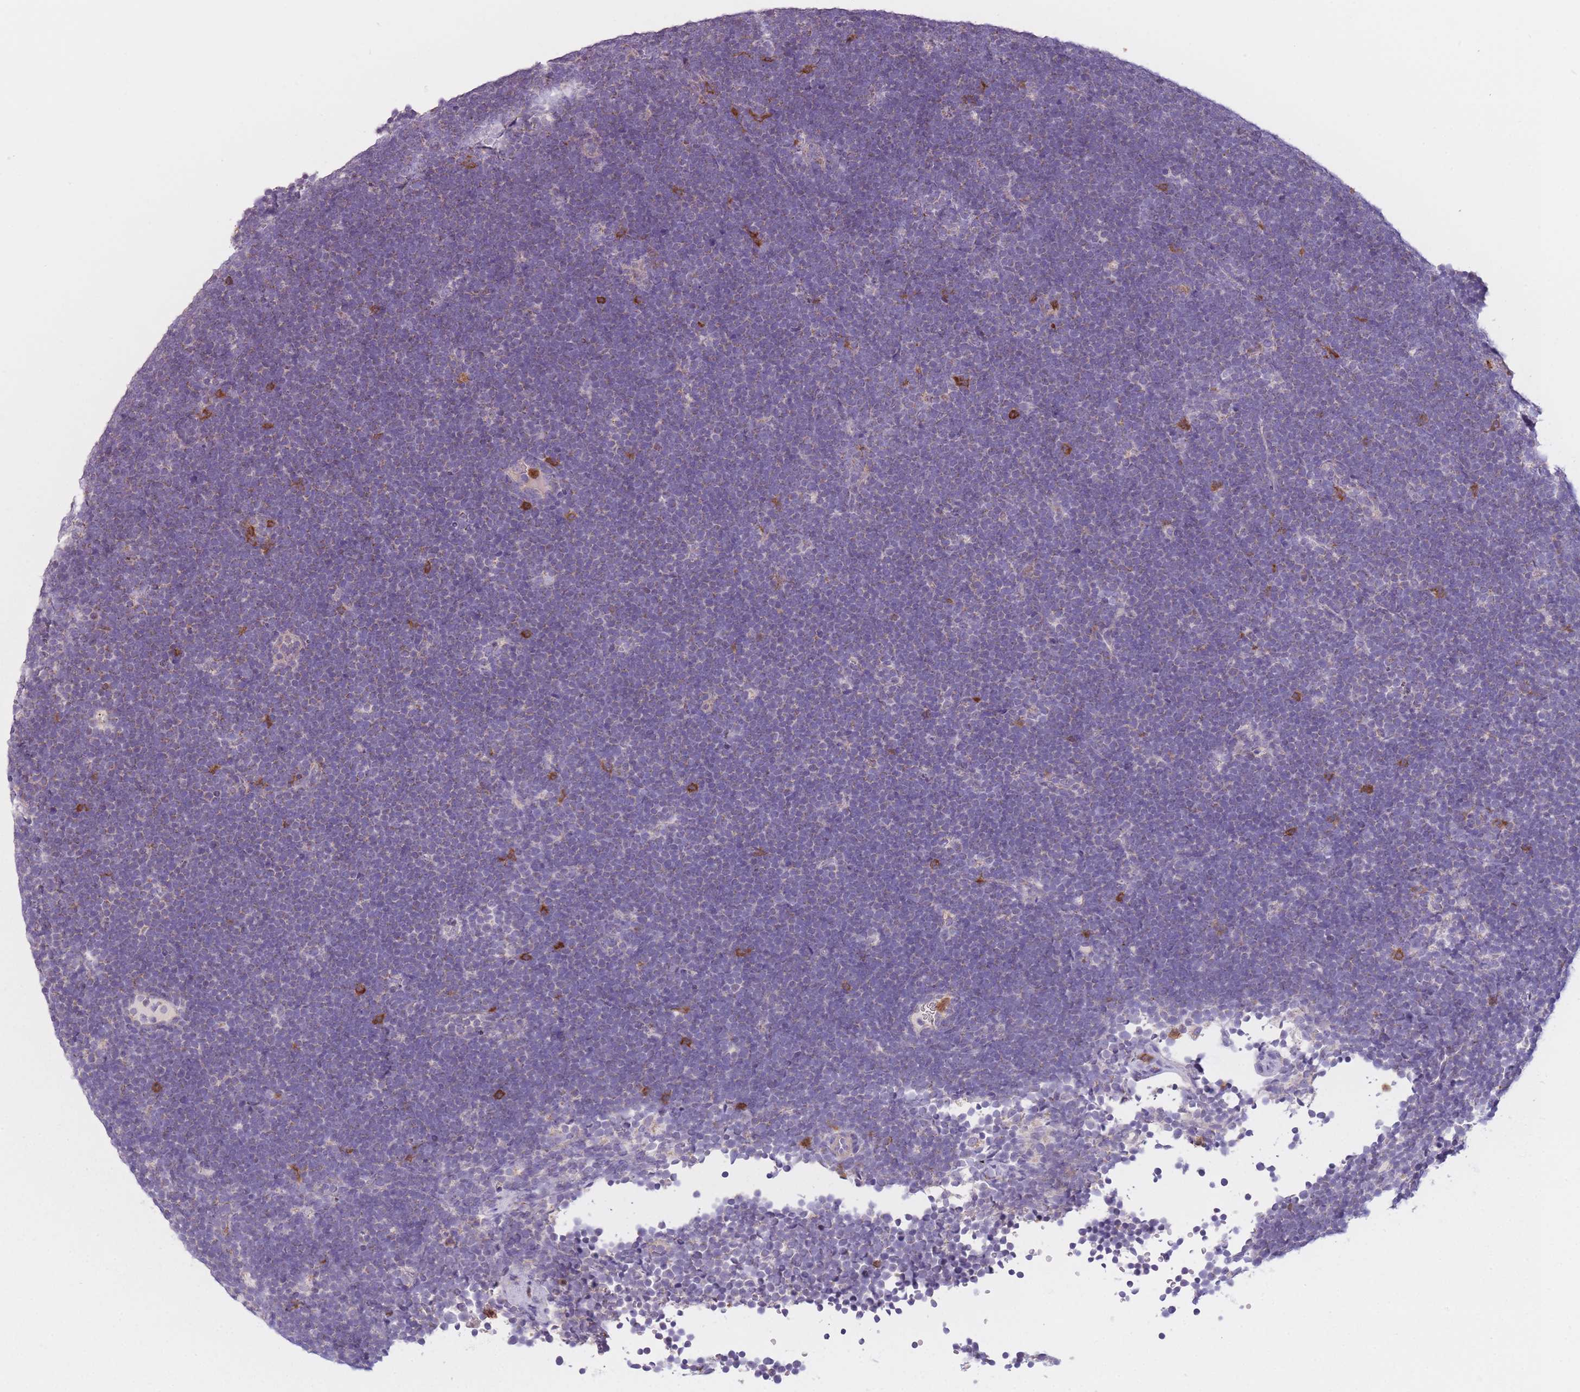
{"staining": {"intensity": "negative", "quantity": "none", "location": "none"}, "tissue": "lymphoma", "cell_type": "Tumor cells", "image_type": "cancer", "snomed": [{"axis": "morphology", "description": "Malignant lymphoma, non-Hodgkin's type, High grade"}, {"axis": "topography", "description": "Lymph node"}], "caption": "This image is of lymphoma stained with immunohistochemistry (IHC) to label a protein in brown with the nuclei are counter-stained blue. There is no expression in tumor cells. (Stains: DAB immunohistochemistry (IHC) with hematoxylin counter stain, Microscopy: brightfield microscopy at high magnification).", "gene": "PRAM1", "patient": {"sex": "male", "age": 13}}